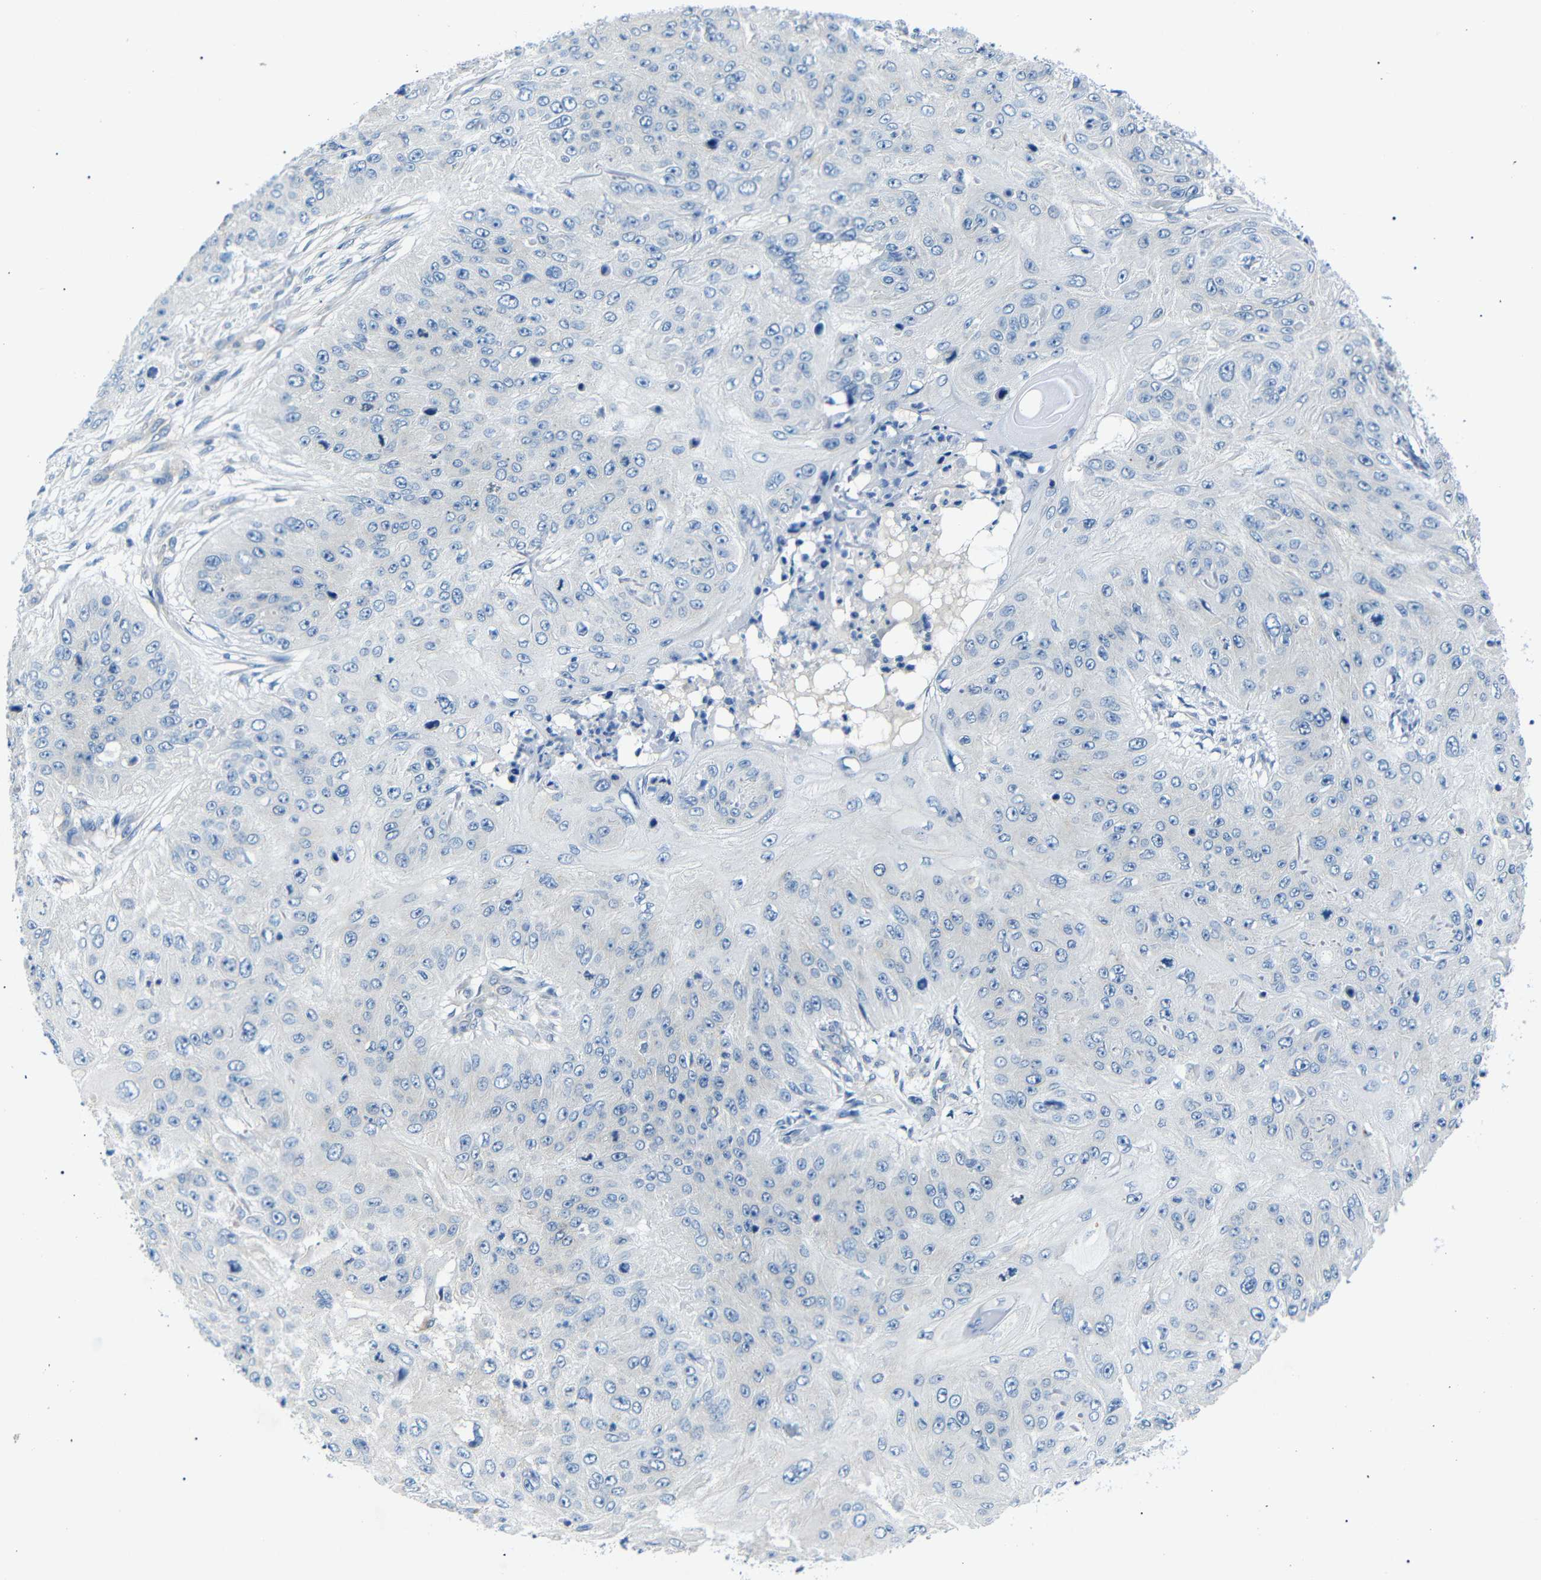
{"staining": {"intensity": "negative", "quantity": "none", "location": "none"}, "tissue": "skin cancer", "cell_type": "Tumor cells", "image_type": "cancer", "snomed": [{"axis": "morphology", "description": "Squamous cell carcinoma, NOS"}, {"axis": "topography", "description": "Skin"}], "caption": "Skin squamous cell carcinoma stained for a protein using immunohistochemistry (IHC) reveals no positivity tumor cells.", "gene": "DCP1A", "patient": {"sex": "female", "age": 80}}